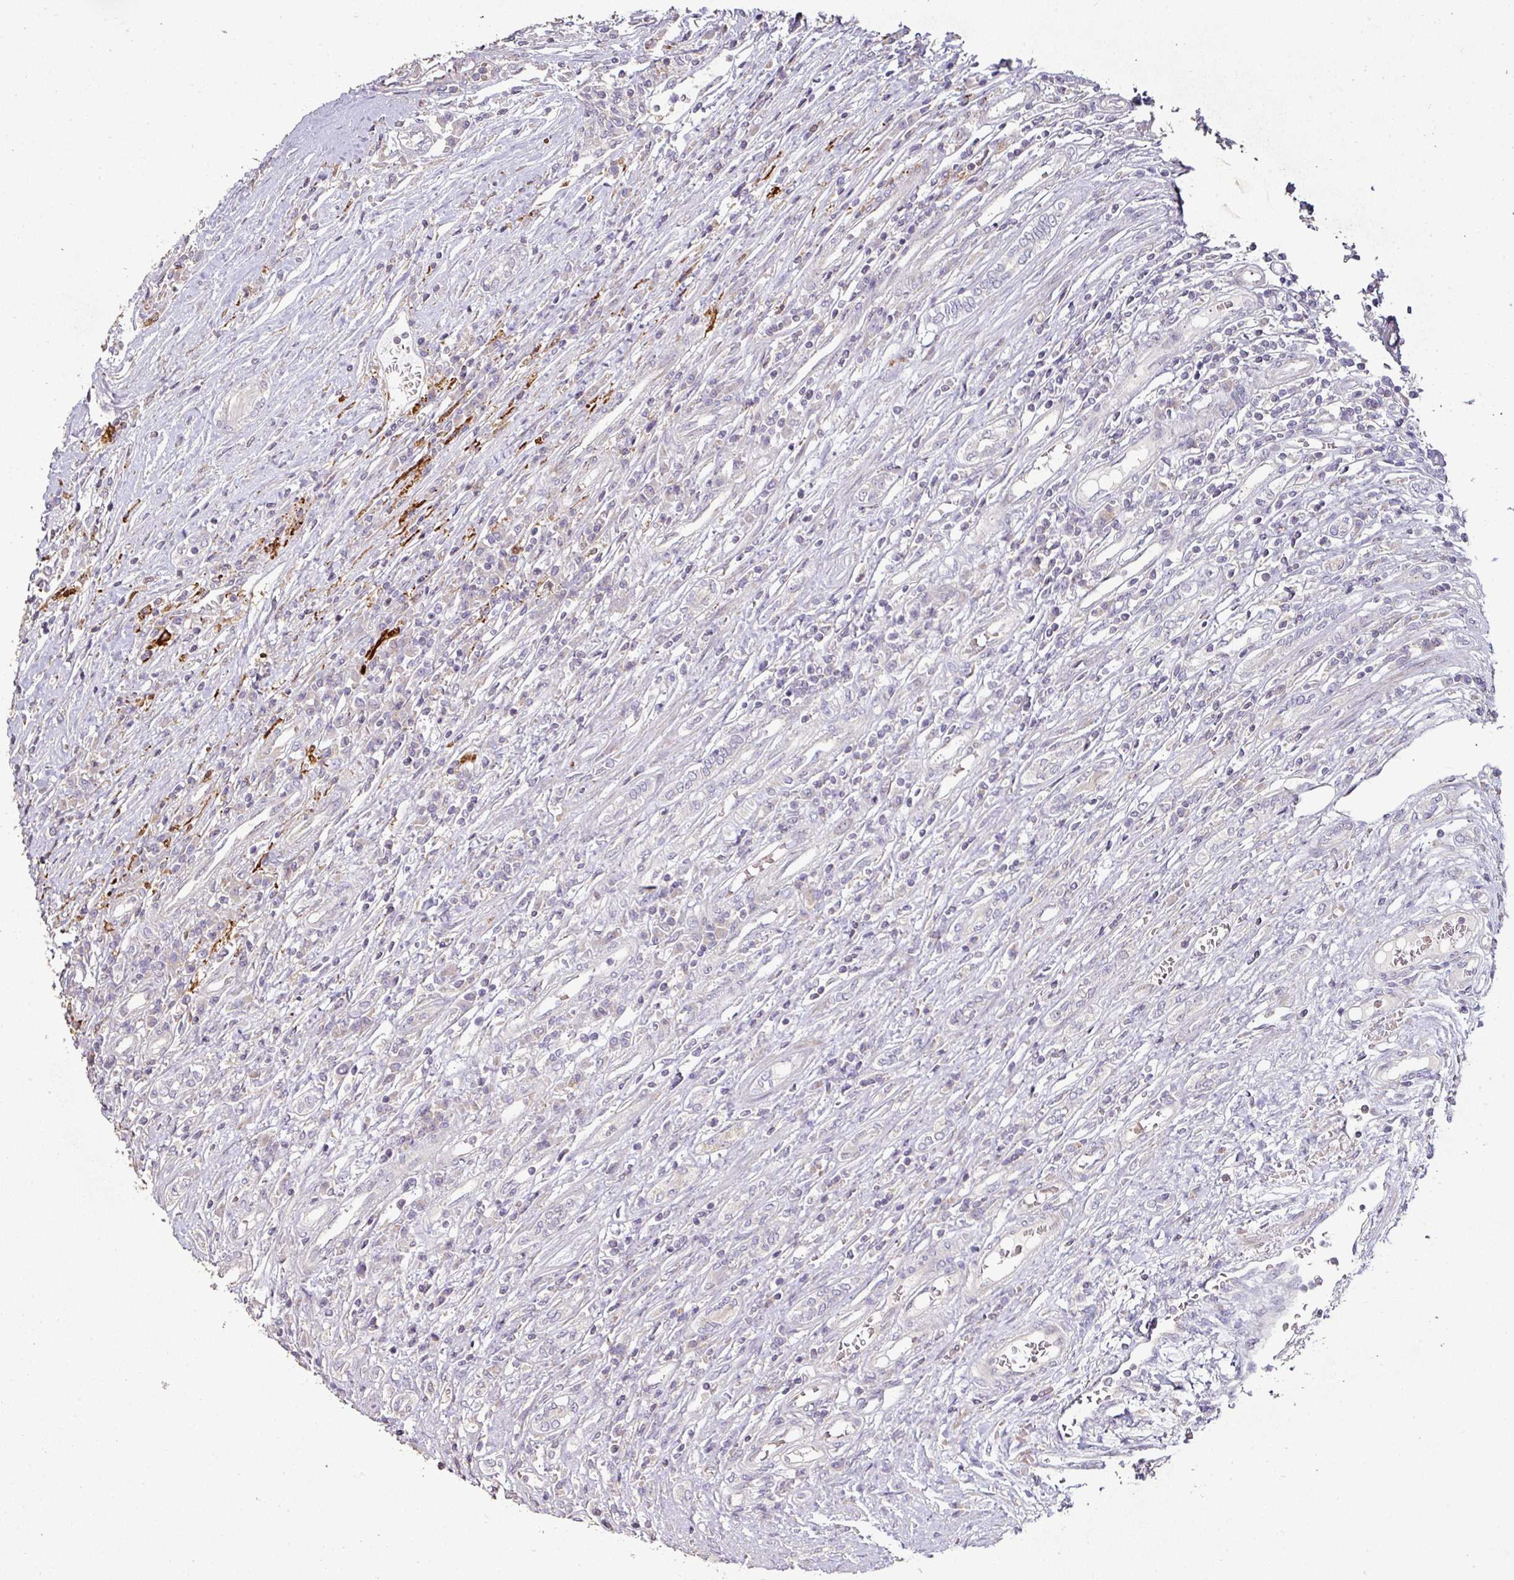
{"staining": {"intensity": "negative", "quantity": "none", "location": "none"}, "tissue": "renal cancer", "cell_type": "Tumor cells", "image_type": "cancer", "snomed": [{"axis": "morphology", "description": "Adenocarcinoma, NOS"}, {"axis": "topography", "description": "Kidney"}], "caption": "The histopathology image shows no significant positivity in tumor cells of adenocarcinoma (renal). (DAB (3,3'-diaminobenzidine) immunohistochemistry visualized using brightfield microscopy, high magnification).", "gene": "RPL23A", "patient": {"sex": "female", "age": 67}}